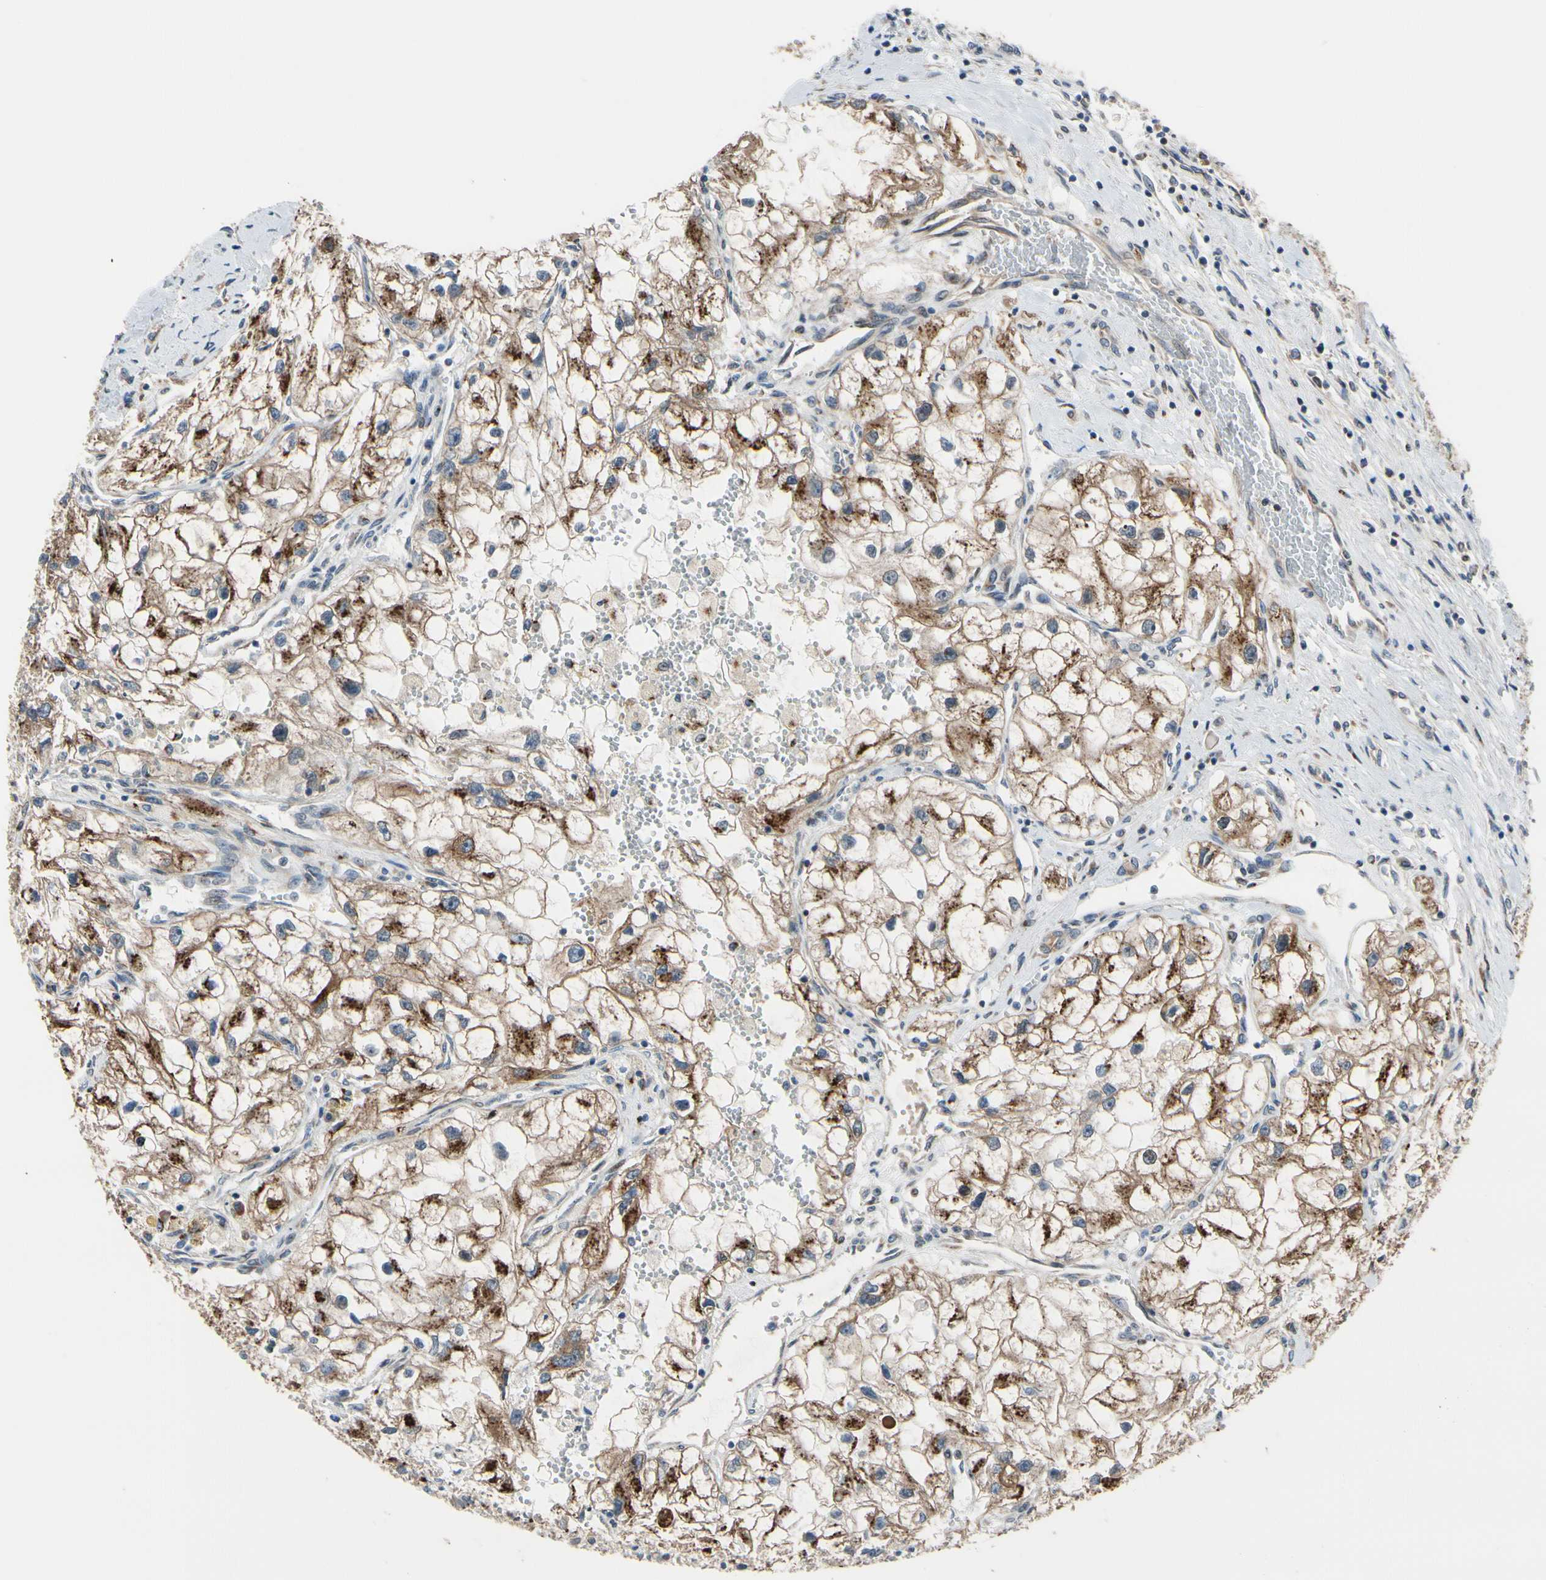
{"staining": {"intensity": "moderate", "quantity": ">75%", "location": "cytoplasmic/membranous"}, "tissue": "renal cancer", "cell_type": "Tumor cells", "image_type": "cancer", "snomed": [{"axis": "morphology", "description": "Adenocarcinoma, NOS"}, {"axis": "topography", "description": "Kidney"}], "caption": "Renal cancer (adenocarcinoma) stained with DAB immunohistochemistry (IHC) reveals medium levels of moderate cytoplasmic/membranous expression in about >75% of tumor cells.", "gene": "TMED7", "patient": {"sex": "female", "age": 70}}